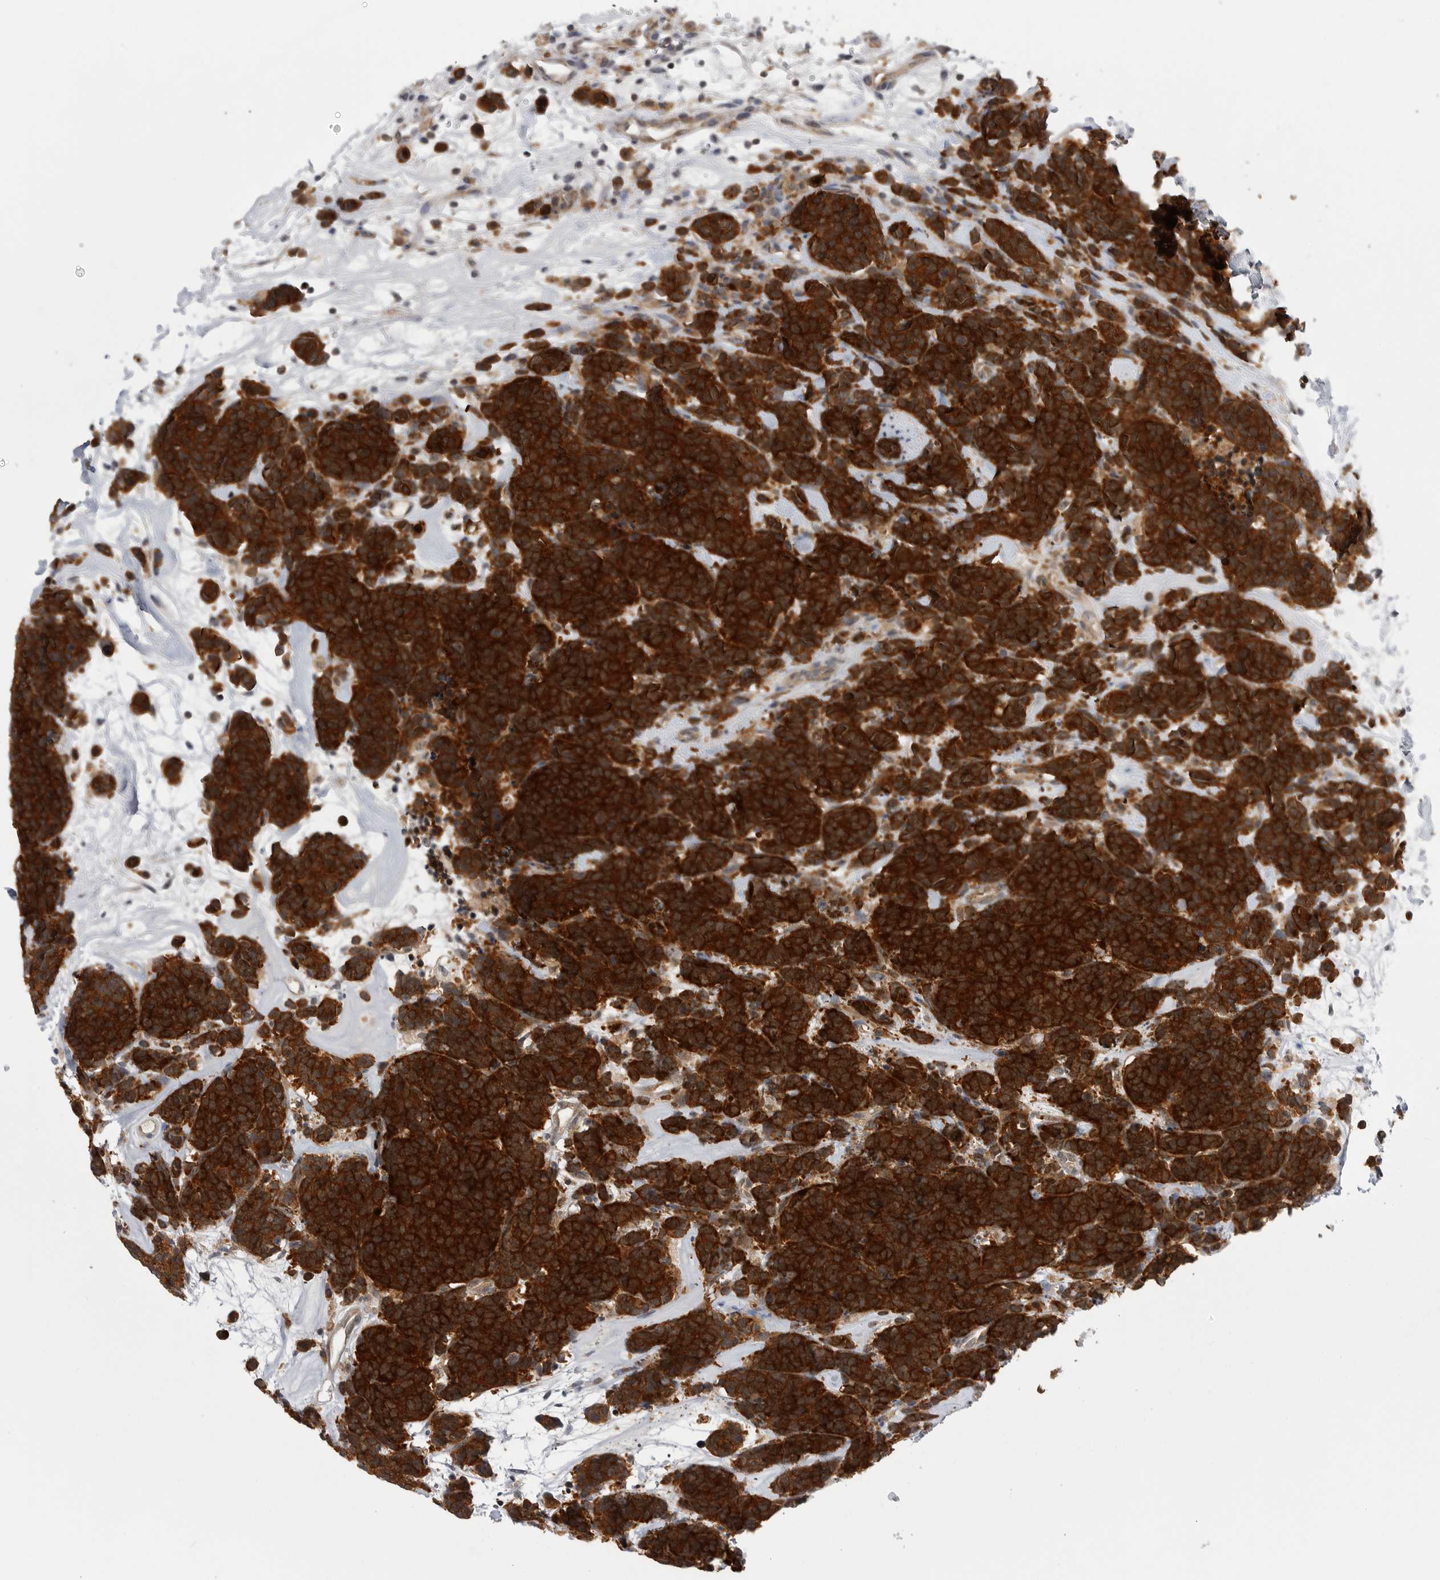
{"staining": {"intensity": "moderate", "quantity": ">75%", "location": "cytoplasmic/membranous"}, "tissue": "carcinoid", "cell_type": "Tumor cells", "image_type": "cancer", "snomed": [{"axis": "morphology", "description": "Carcinoma, NOS"}, {"axis": "morphology", "description": "Carcinoid, malignant, NOS"}, {"axis": "topography", "description": "Urinary bladder"}], "caption": "IHC photomicrograph of carcinoma stained for a protein (brown), which demonstrates medium levels of moderate cytoplasmic/membranous staining in approximately >75% of tumor cells.", "gene": "CACYBP", "patient": {"sex": "male", "age": 57}}